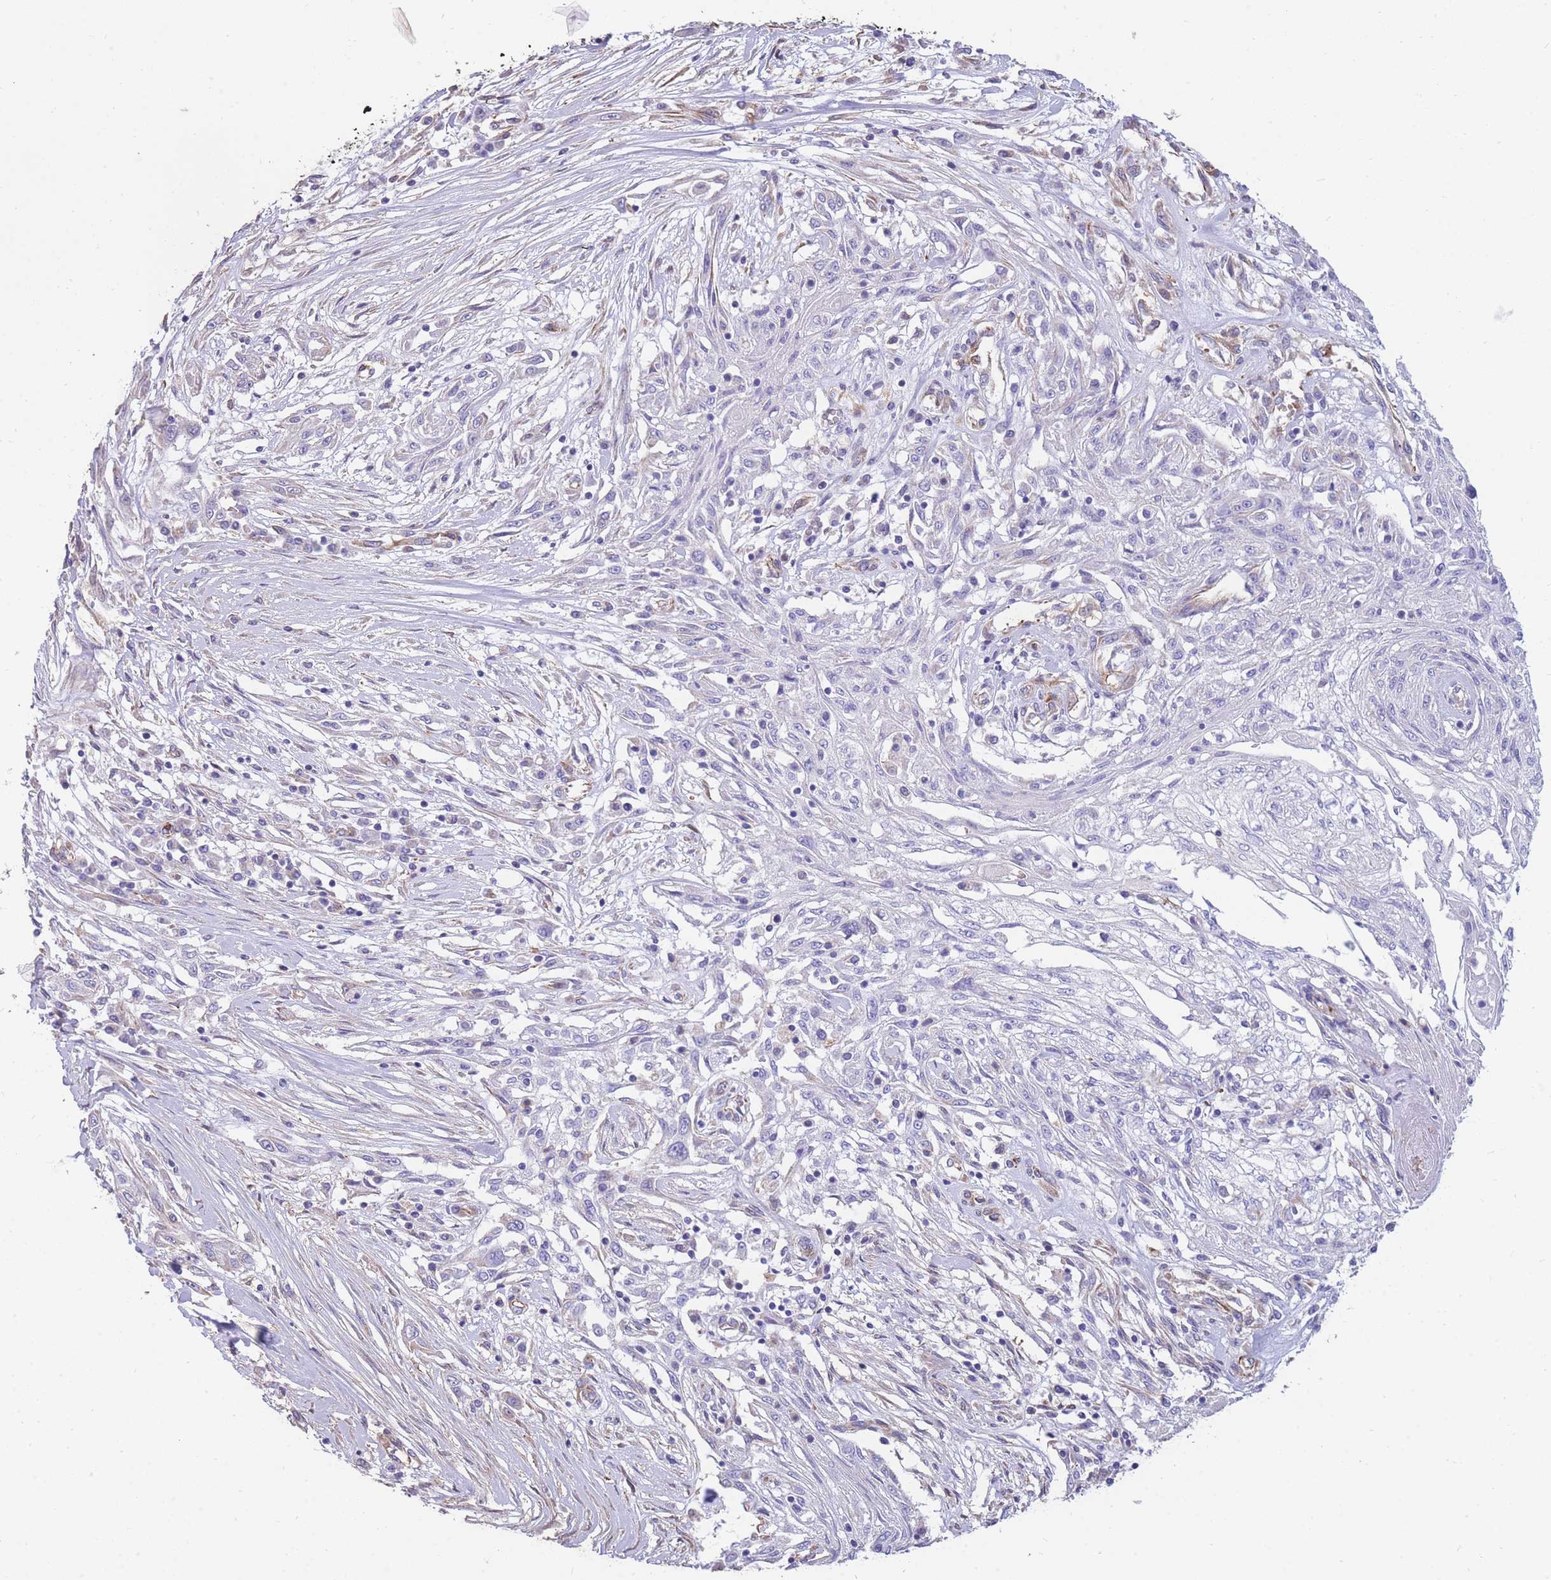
{"staining": {"intensity": "negative", "quantity": "none", "location": "none"}, "tissue": "skin cancer", "cell_type": "Tumor cells", "image_type": "cancer", "snomed": [{"axis": "morphology", "description": "Squamous cell carcinoma, NOS"}, {"axis": "morphology", "description": "Squamous cell carcinoma, metastatic, NOS"}, {"axis": "topography", "description": "Skin"}, {"axis": "topography", "description": "Lymph node"}], "caption": "Tumor cells are negative for protein expression in human skin cancer (squamous cell carcinoma). The staining is performed using DAB (3,3'-diaminobenzidine) brown chromogen with nuclei counter-stained in using hematoxylin.", "gene": "ANKRD53", "patient": {"sex": "male", "age": 75}}